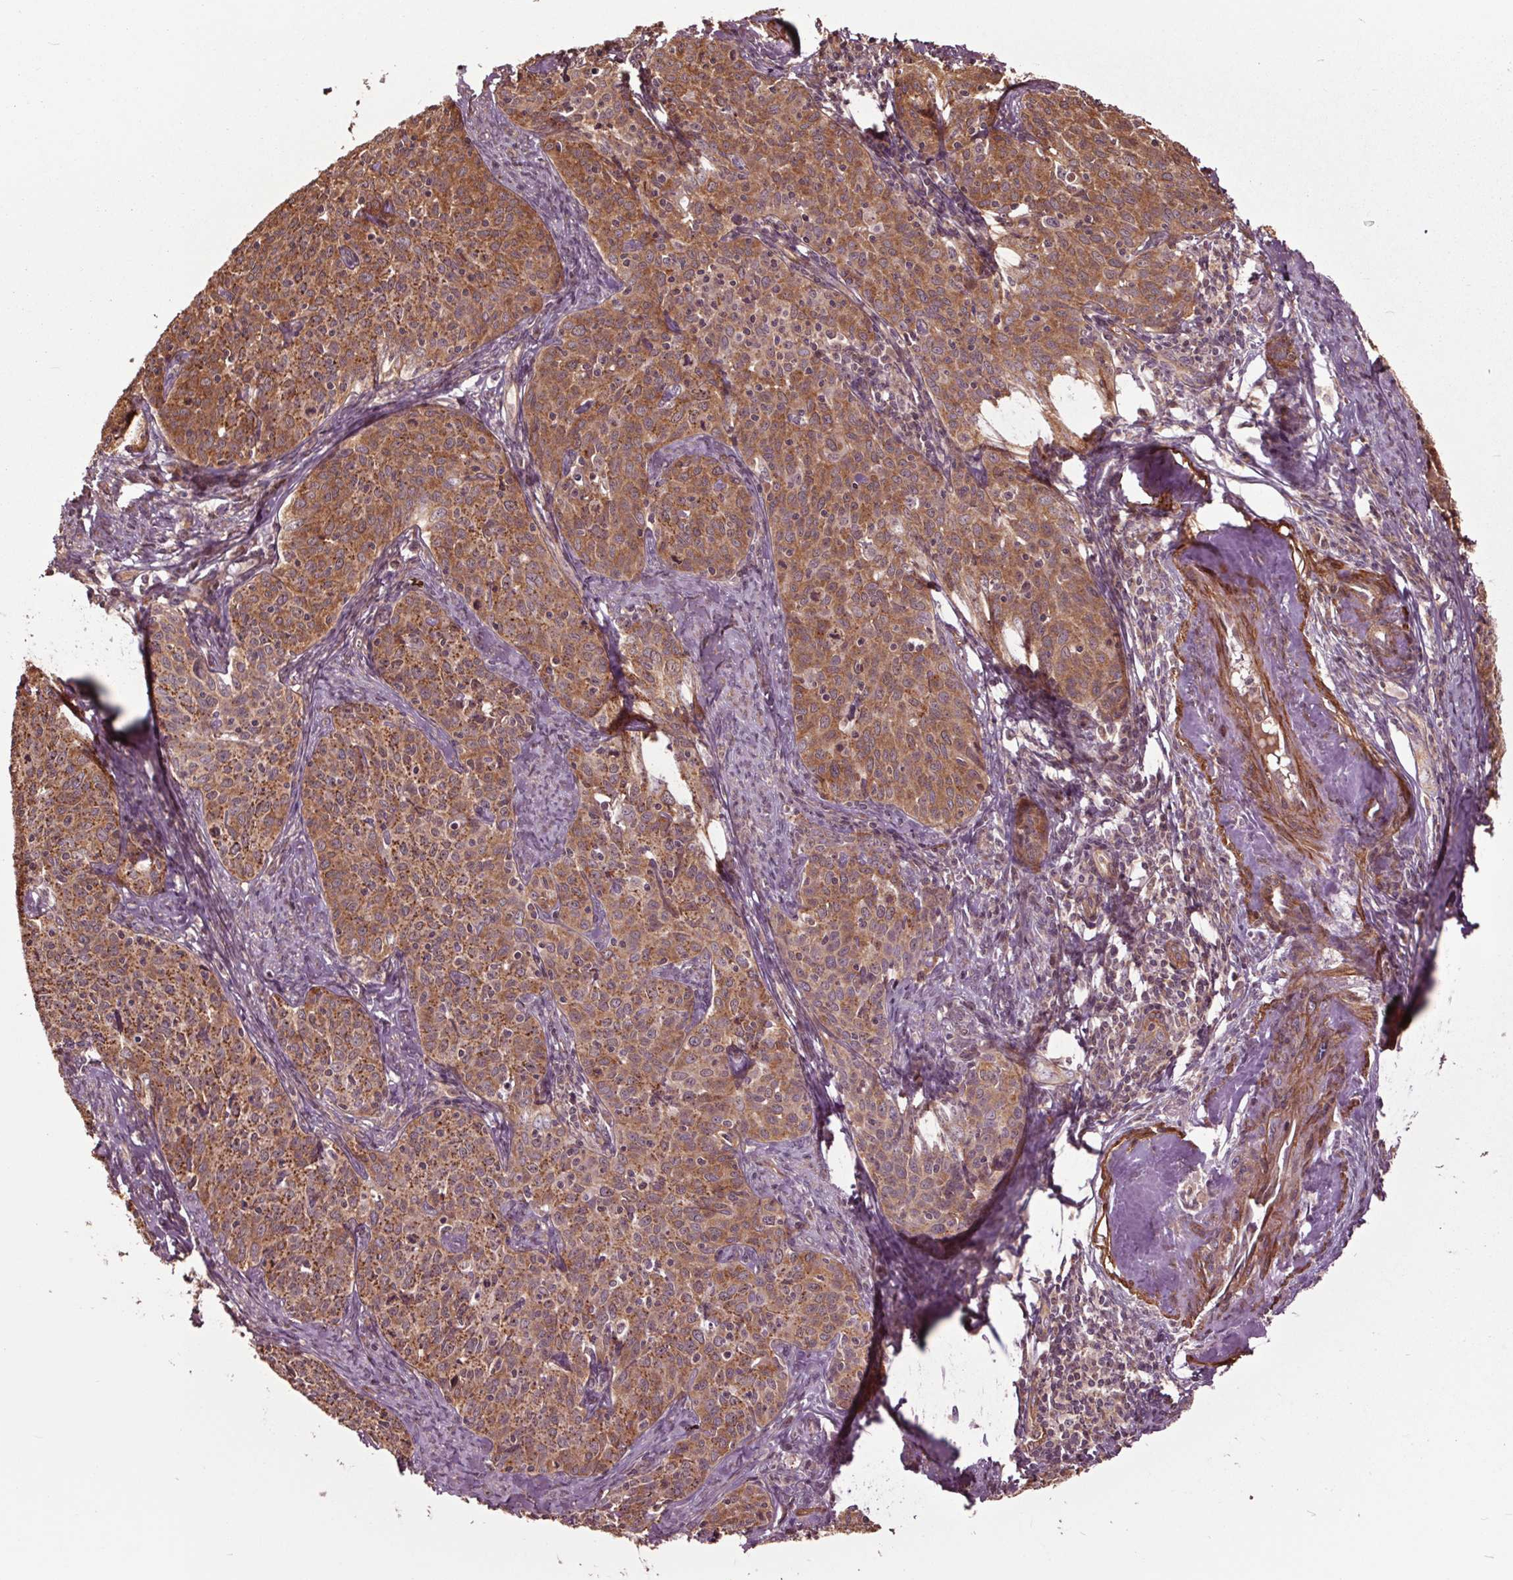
{"staining": {"intensity": "moderate", "quantity": ">75%", "location": "cytoplasmic/membranous"}, "tissue": "cervical cancer", "cell_type": "Tumor cells", "image_type": "cancer", "snomed": [{"axis": "morphology", "description": "Squamous cell carcinoma, NOS"}, {"axis": "topography", "description": "Cervix"}], "caption": "Protein staining of cervical cancer (squamous cell carcinoma) tissue shows moderate cytoplasmic/membranous staining in approximately >75% of tumor cells.", "gene": "CEP95", "patient": {"sex": "female", "age": 62}}